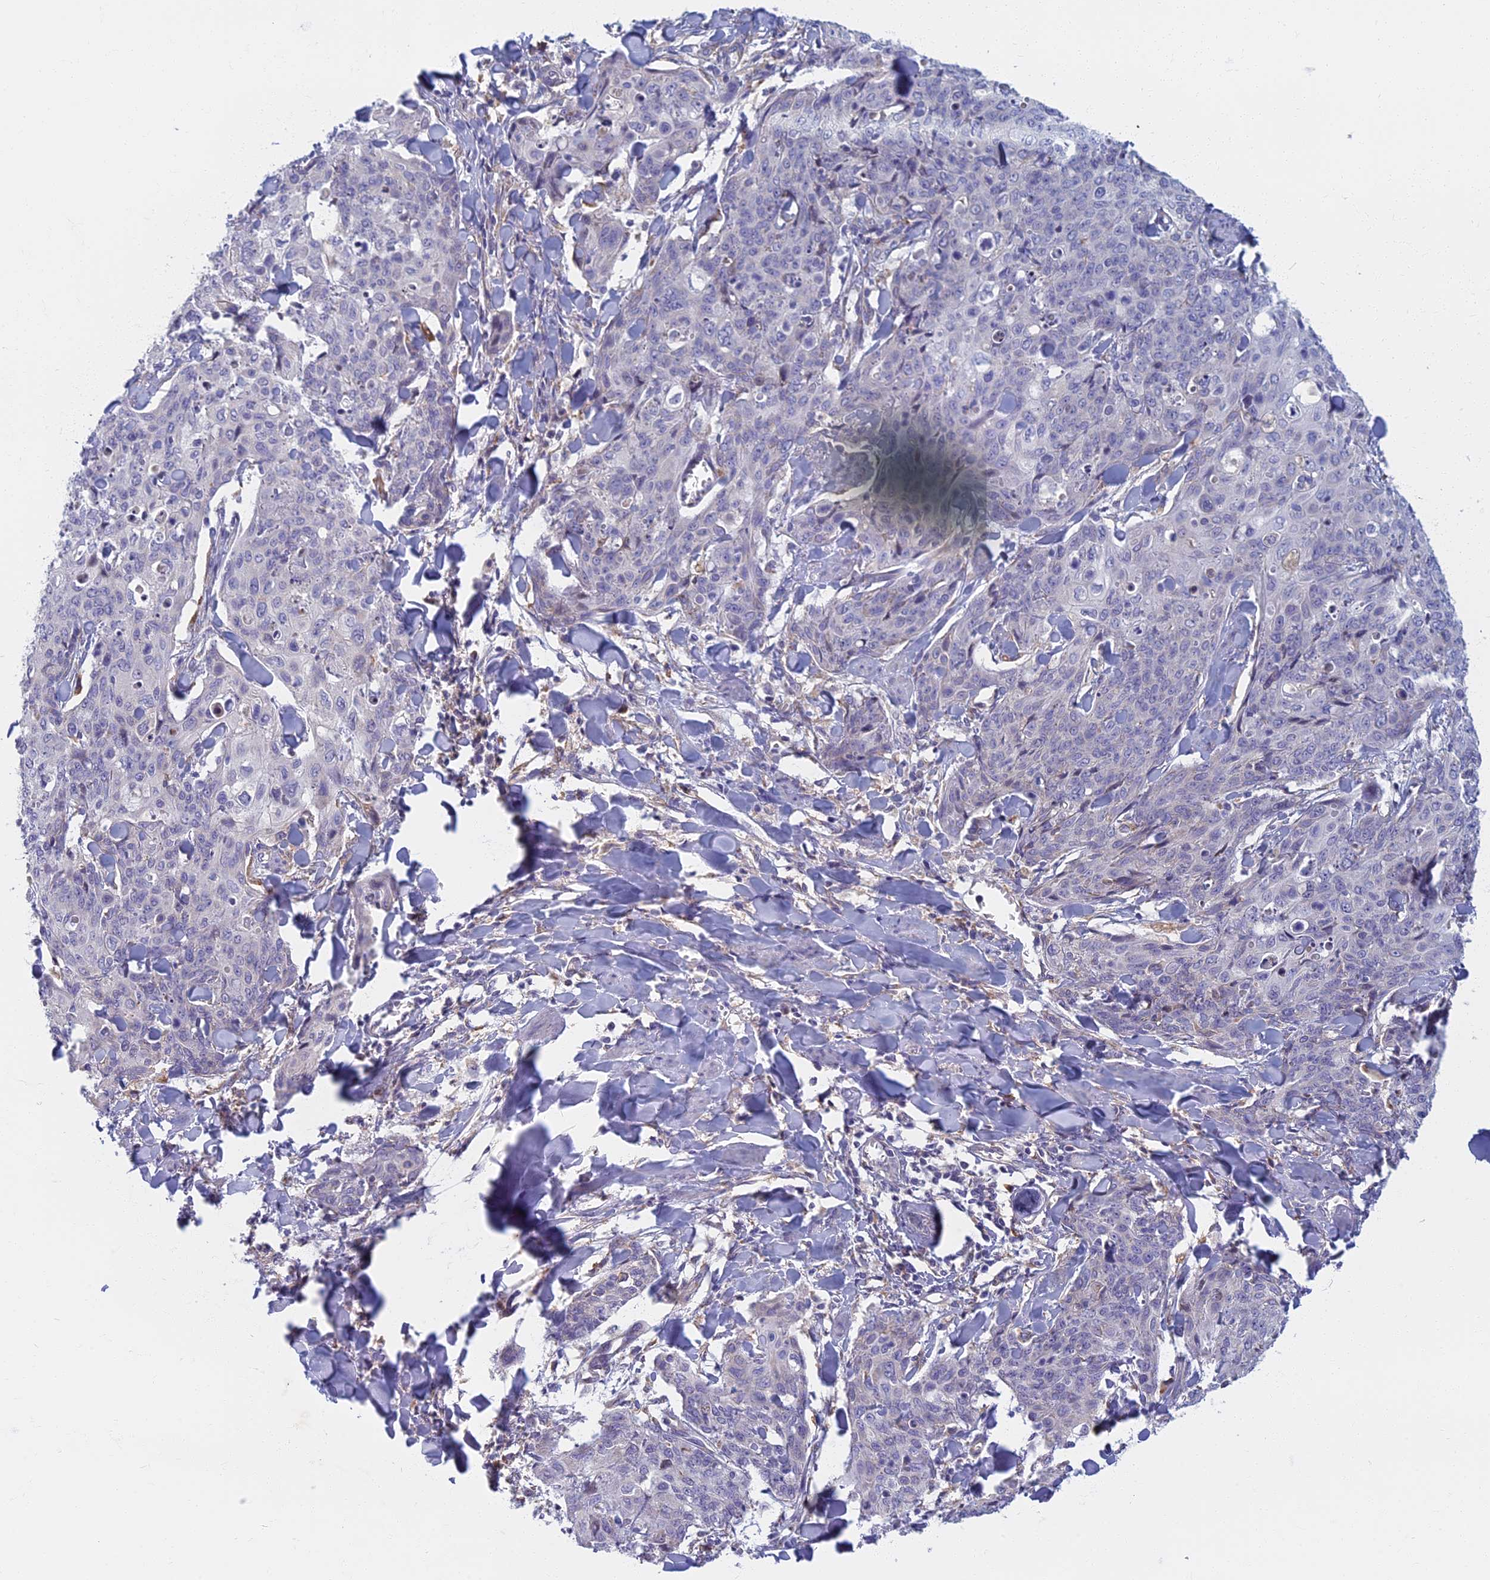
{"staining": {"intensity": "negative", "quantity": "none", "location": "none"}, "tissue": "skin cancer", "cell_type": "Tumor cells", "image_type": "cancer", "snomed": [{"axis": "morphology", "description": "Squamous cell carcinoma, NOS"}, {"axis": "topography", "description": "Skin"}, {"axis": "topography", "description": "Vulva"}], "caption": "IHC photomicrograph of neoplastic tissue: human squamous cell carcinoma (skin) stained with DAB shows no significant protein positivity in tumor cells.", "gene": "DDX51", "patient": {"sex": "female", "age": 85}}